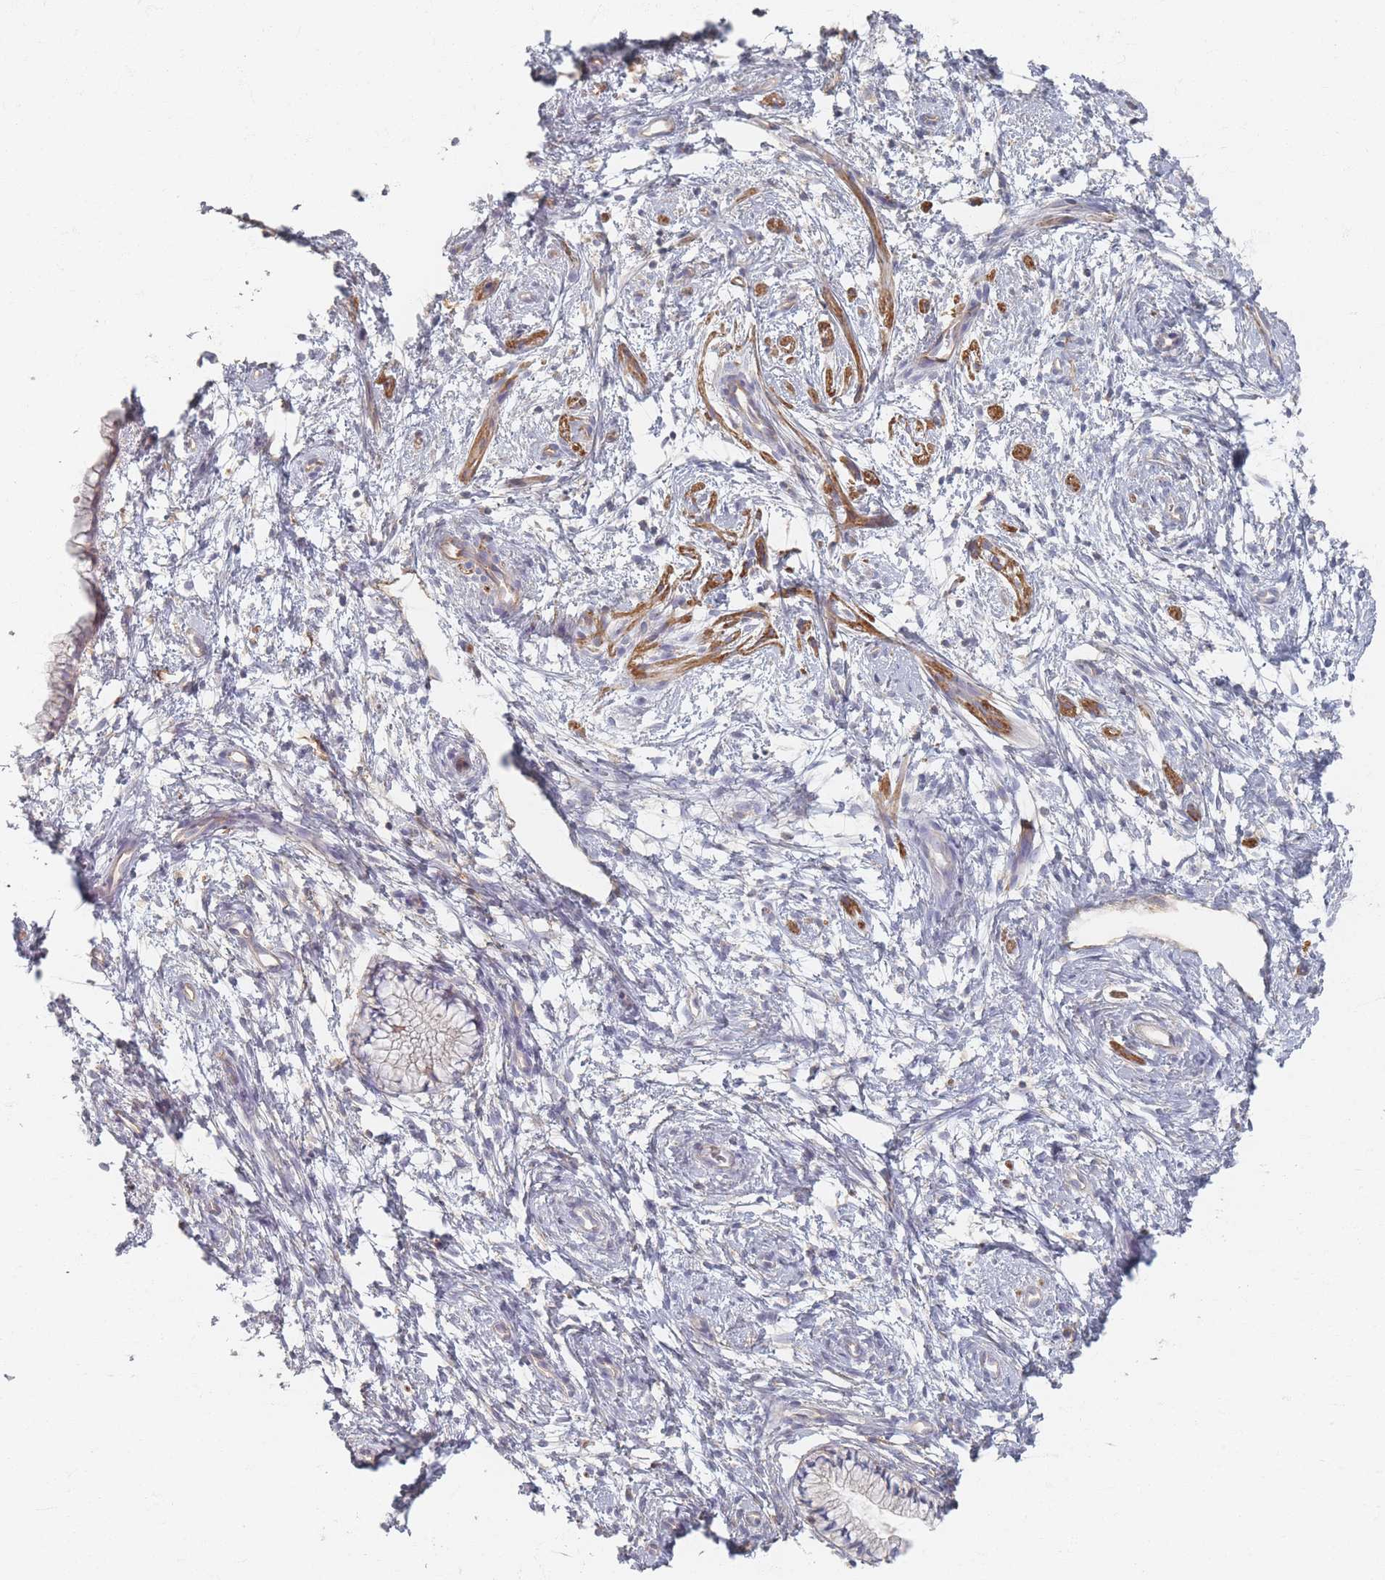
{"staining": {"intensity": "negative", "quantity": "none", "location": "none"}, "tissue": "cervix", "cell_type": "Glandular cells", "image_type": "normal", "snomed": [{"axis": "morphology", "description": "Normal tissue, NOS"}, {"axis": "topography", "description": "Cervix"}], "caption": "DAB immunohistochemical staining of normal cervix exhibits no significant expression in glandular cells.", "gene": "GNB1", "patient": {"sex": "female", "age": 57}}